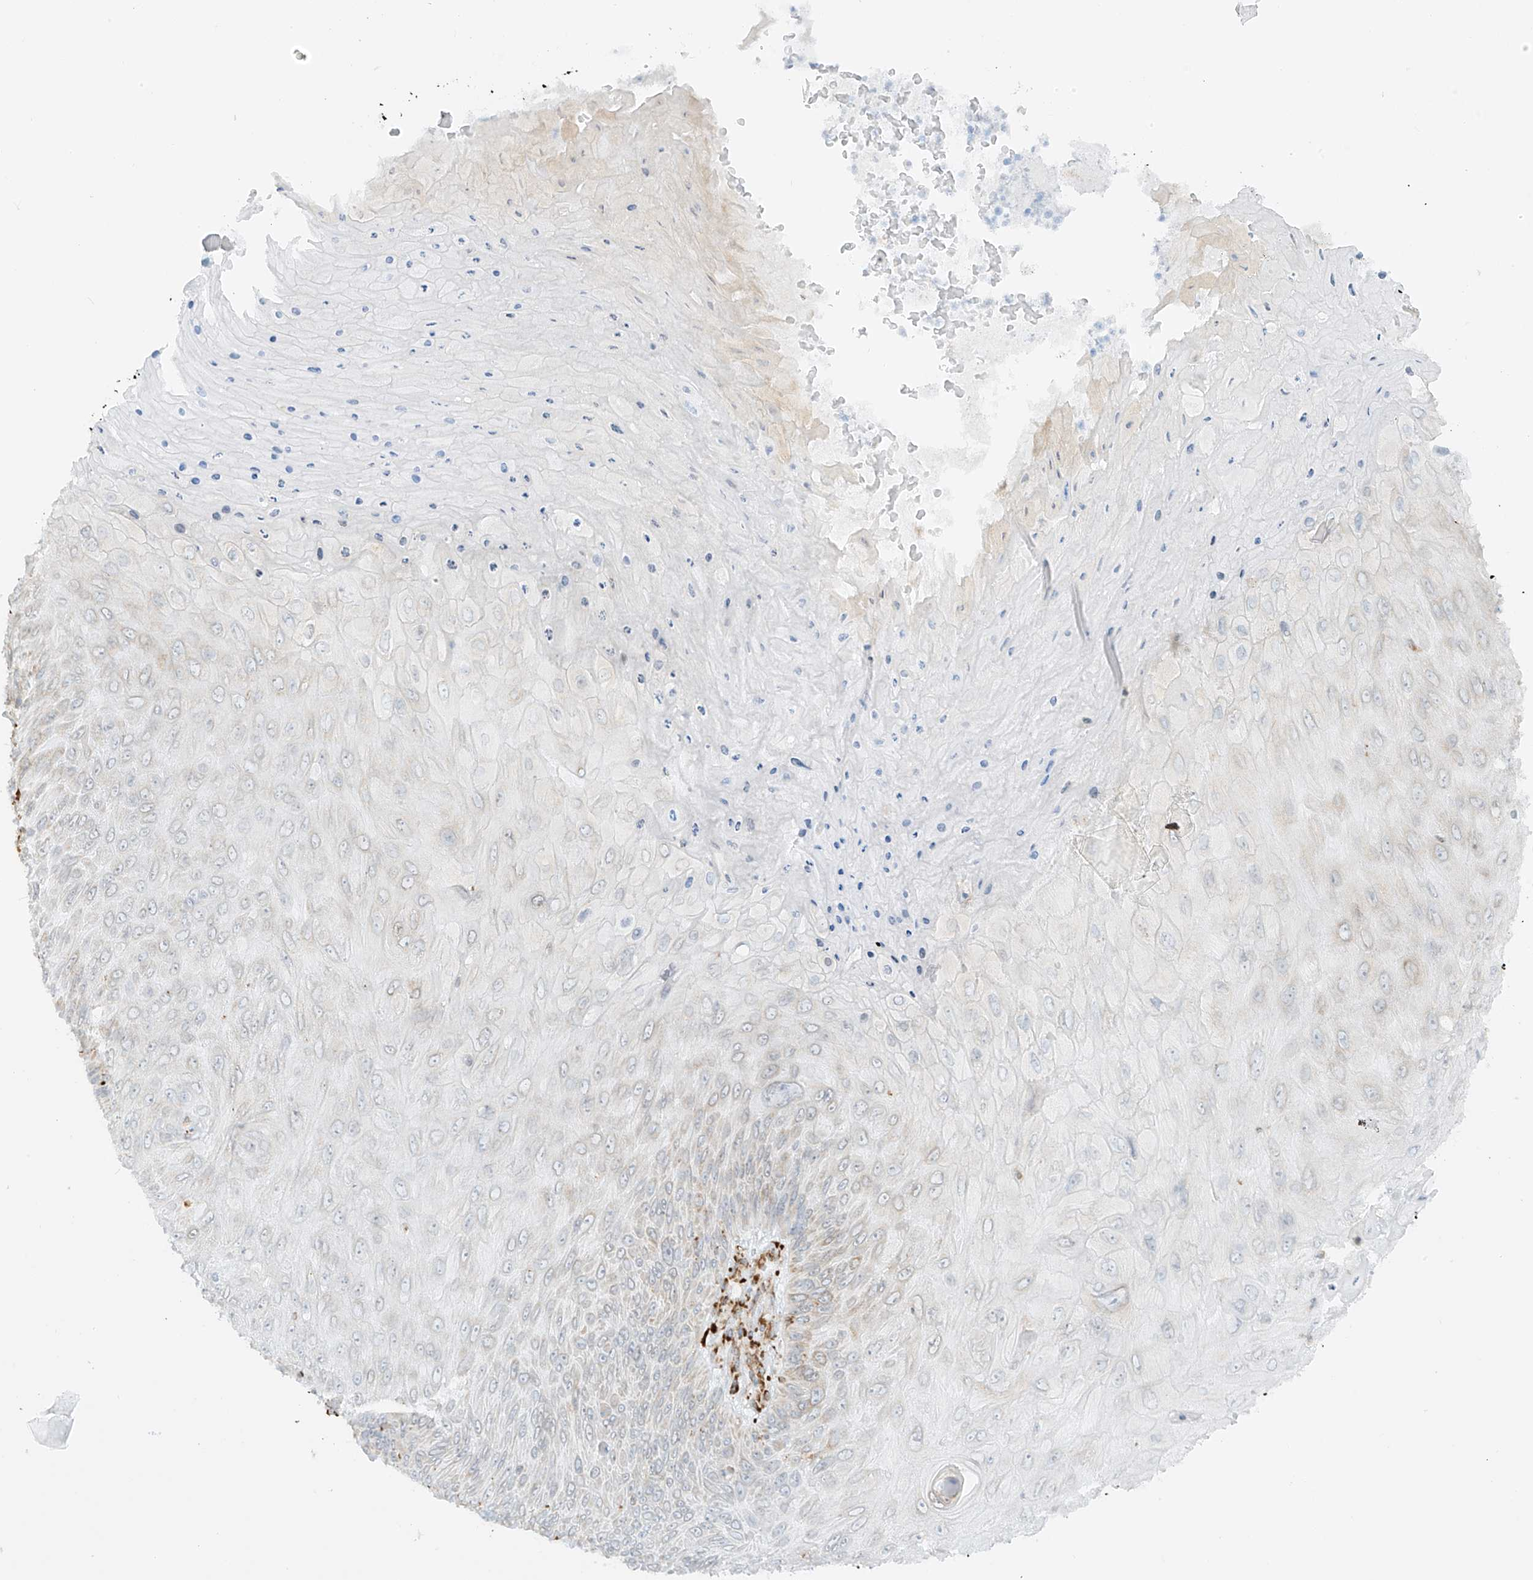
{"staining": {"intensity": "negative", "quantity": "none", "location": "none"}, "tissue": "skin cancer", "cell_type": "Tumor cells", "image_type": "cancer", "snomed": [{"axis": "morphology", "description": "Squamous cell carcinoma, NOS"}, {"axis": "topography", "description": "Skin"}], "caption": "Tumor cells show no significant protein expression in squamous cell carcinoma (skin).", "gene": "LRRC59", "patient": {"sex": "female", "age": 88}}